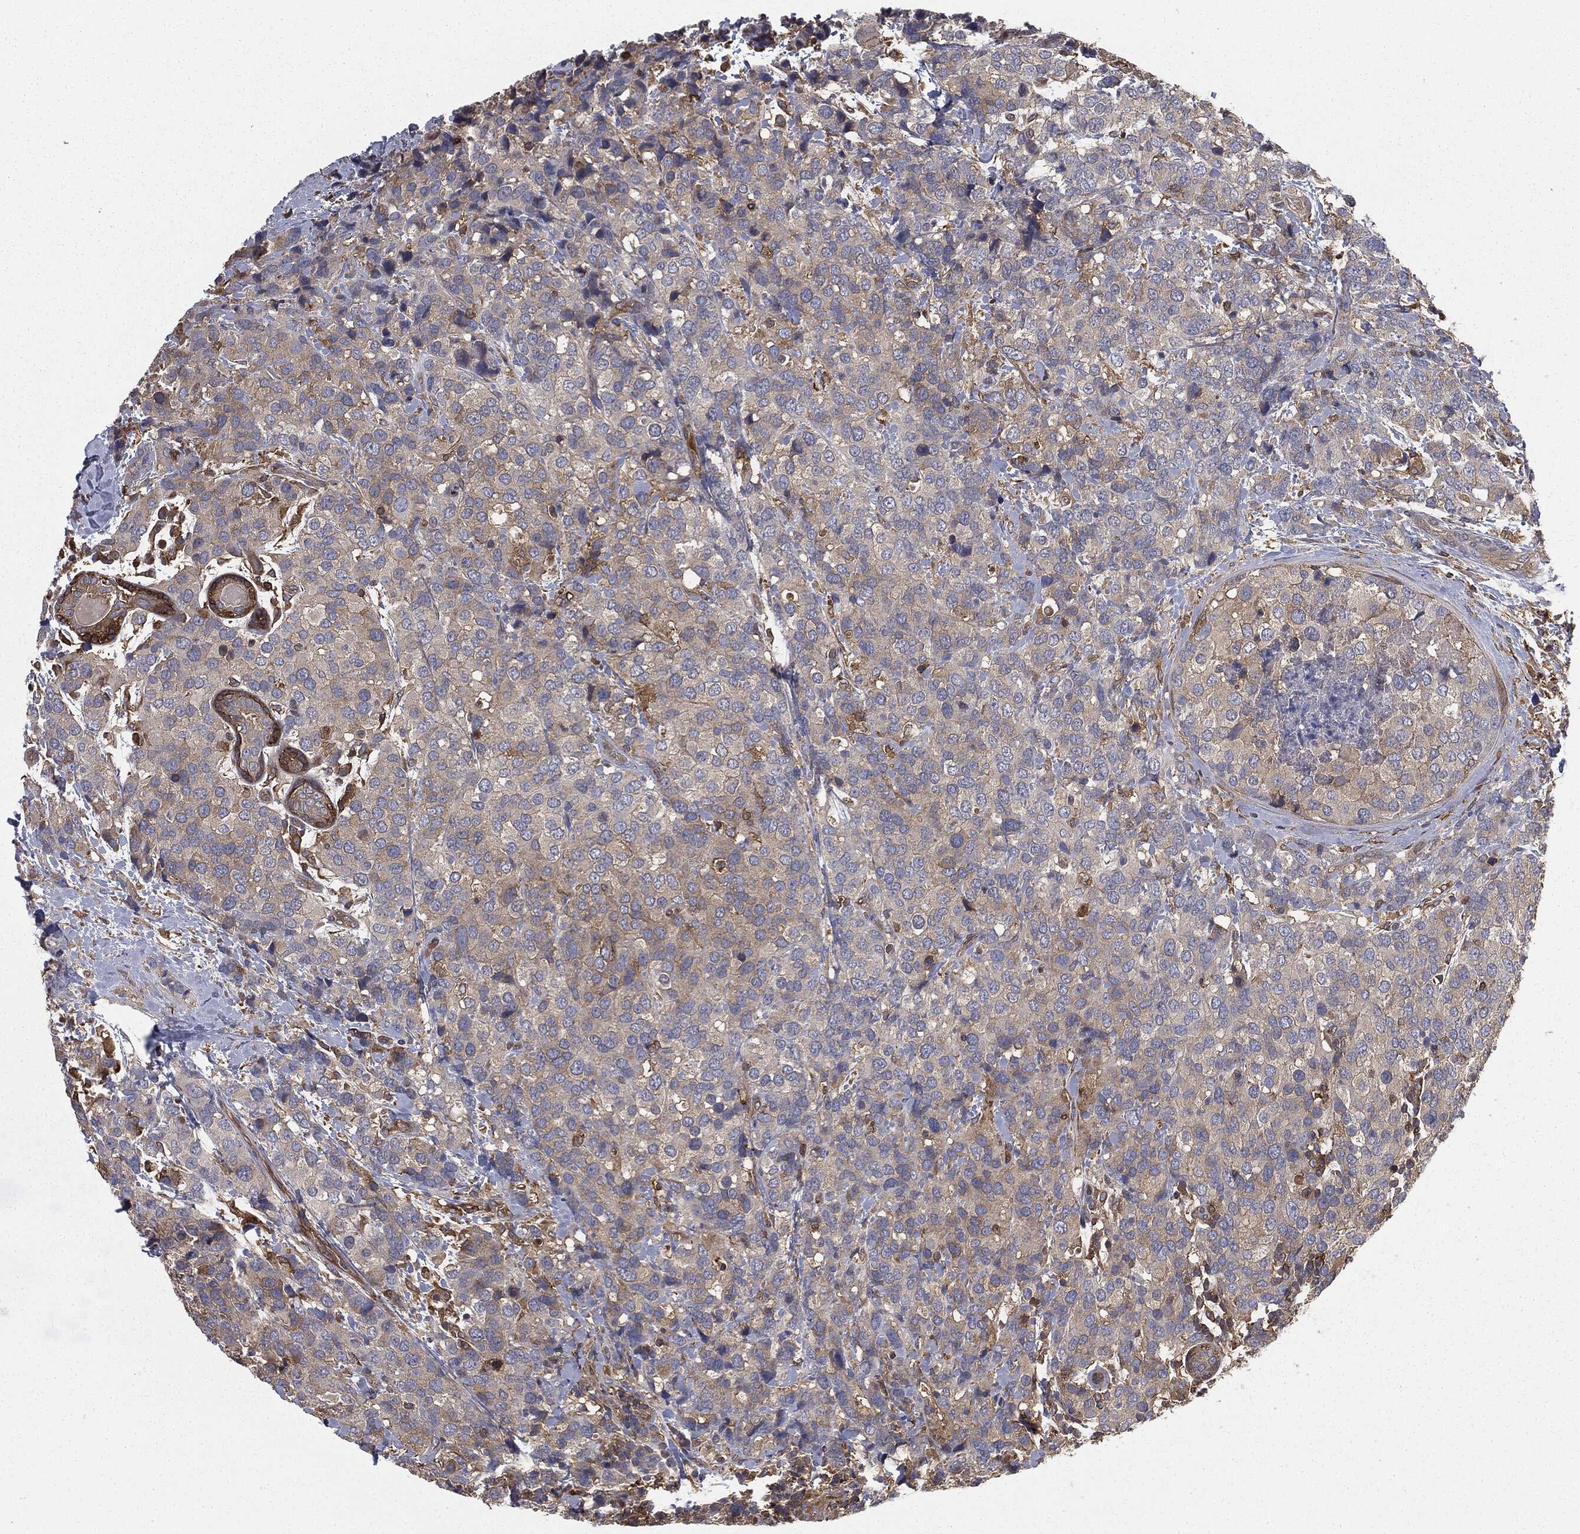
{"staining": {"intensity": "weak", "quantity": "<25%", "location": "cytoplasmic/membranous"}, "tissue": "breast cancer", "cell_type": "Tumor cells", "image_type": "cancer", "snomed": [{"axis": "morphology", "description": "Lobular carcinoma"}, {"axis": "topography", "description": "Breast"}], "caption": "A histopathology image of human breast lobular carcinoma is negative for staining in tumor cells. (IHC, brightfield microscopy, high magnification).", "gene": "GNB5", "patient": {"sex": "female", "age": 59}}